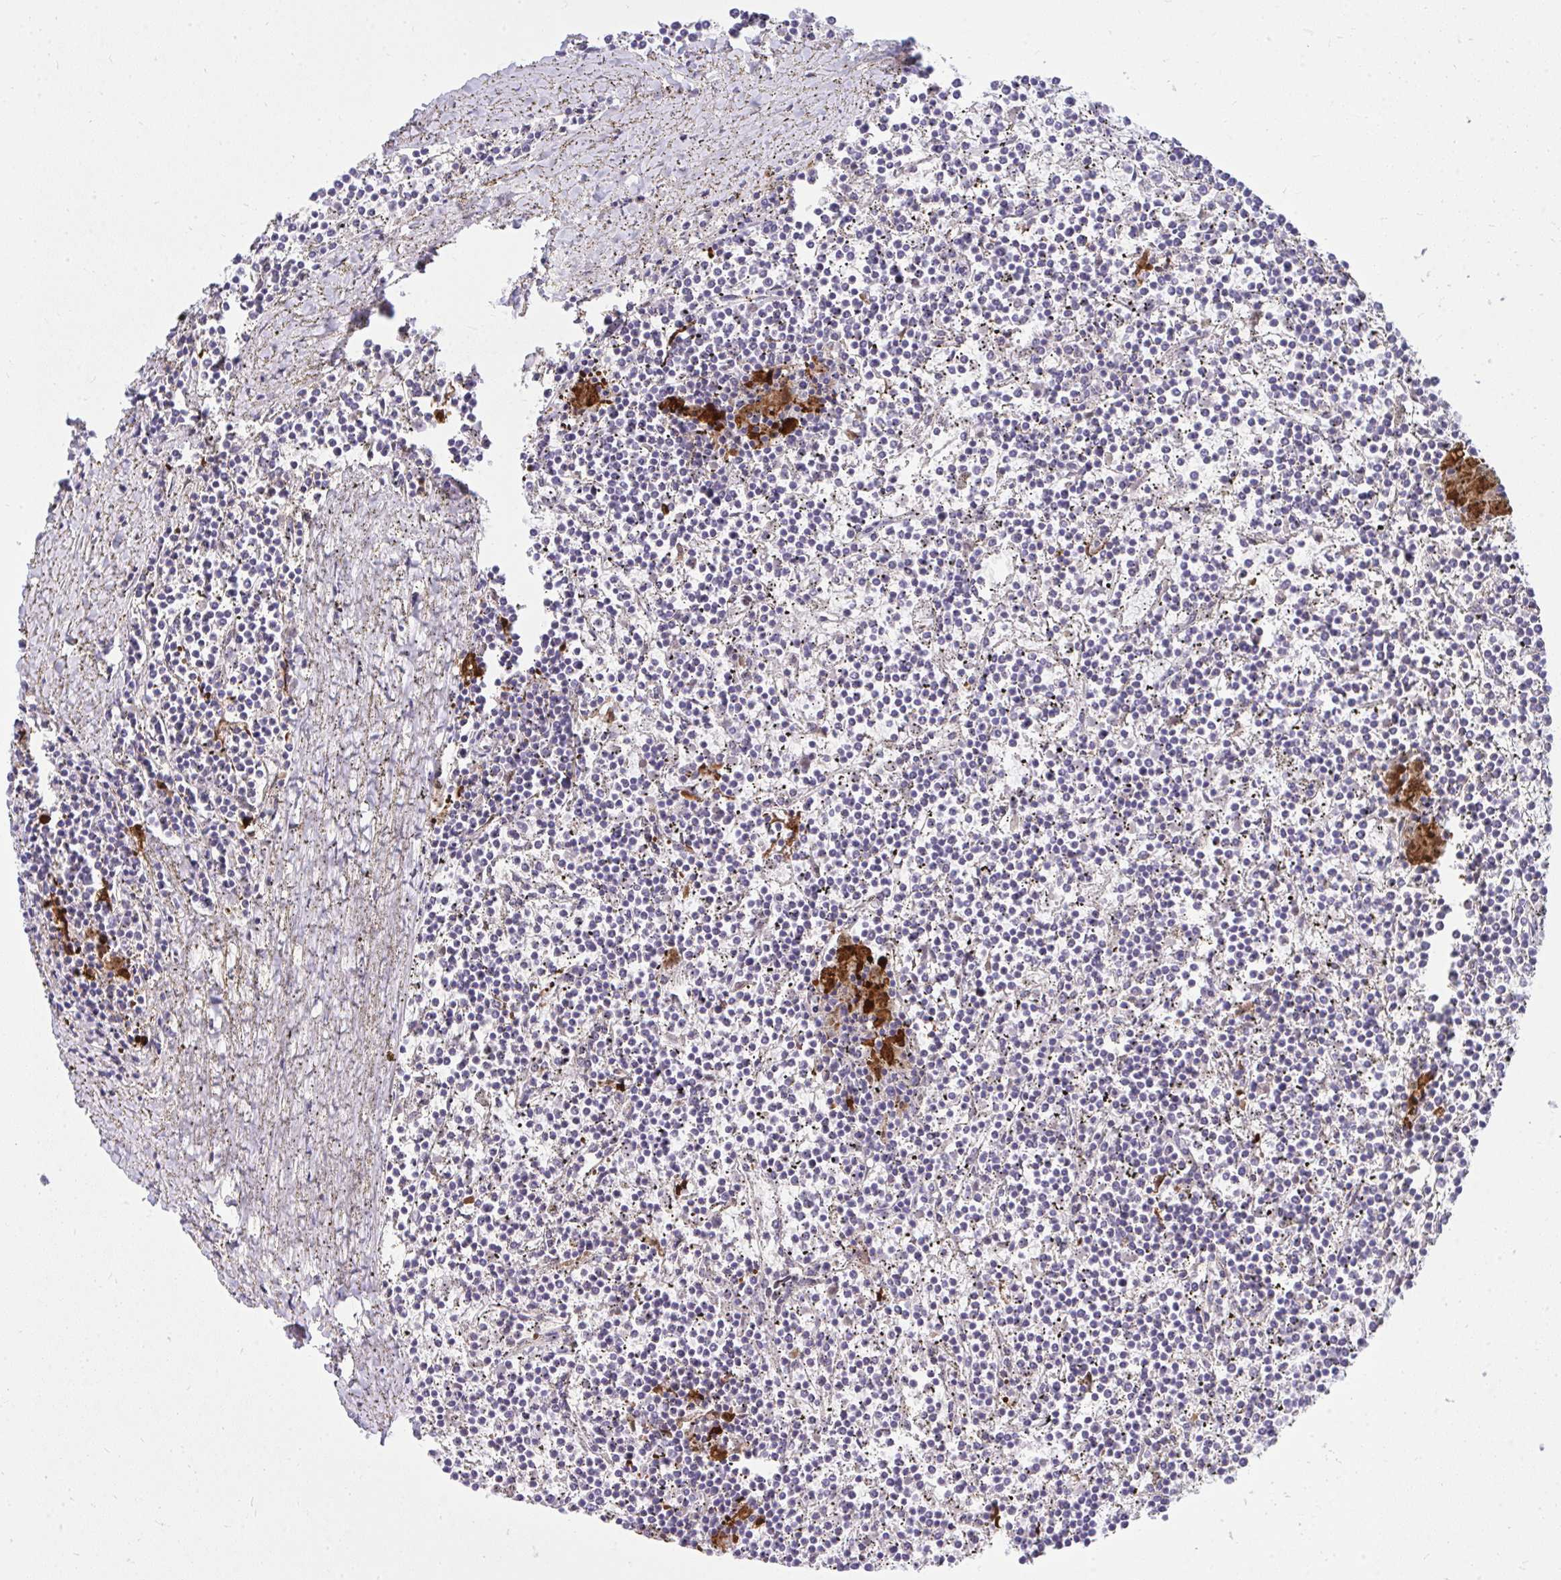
{"staining": {"intensity": "negative", "quantity": "none", "location": "none"}, "tissue": "lymphoma", "cell_type": "Tumor cells", "image_type": "cancer", "snomed": [{"axis": "morphology", "description": "Malignant lymphoma, non-Hodgkin's type, Low grade"}, {"axis": "topography", "description": "Spleen"}], "caption": "DAB (3,3'-diaminobenzidine) immunohistochemical staining of human lymphoma exhibits no significant staining in tumor cells.", "gene": "LRRC36", "patient": {"sex": "female", "age": 19}}